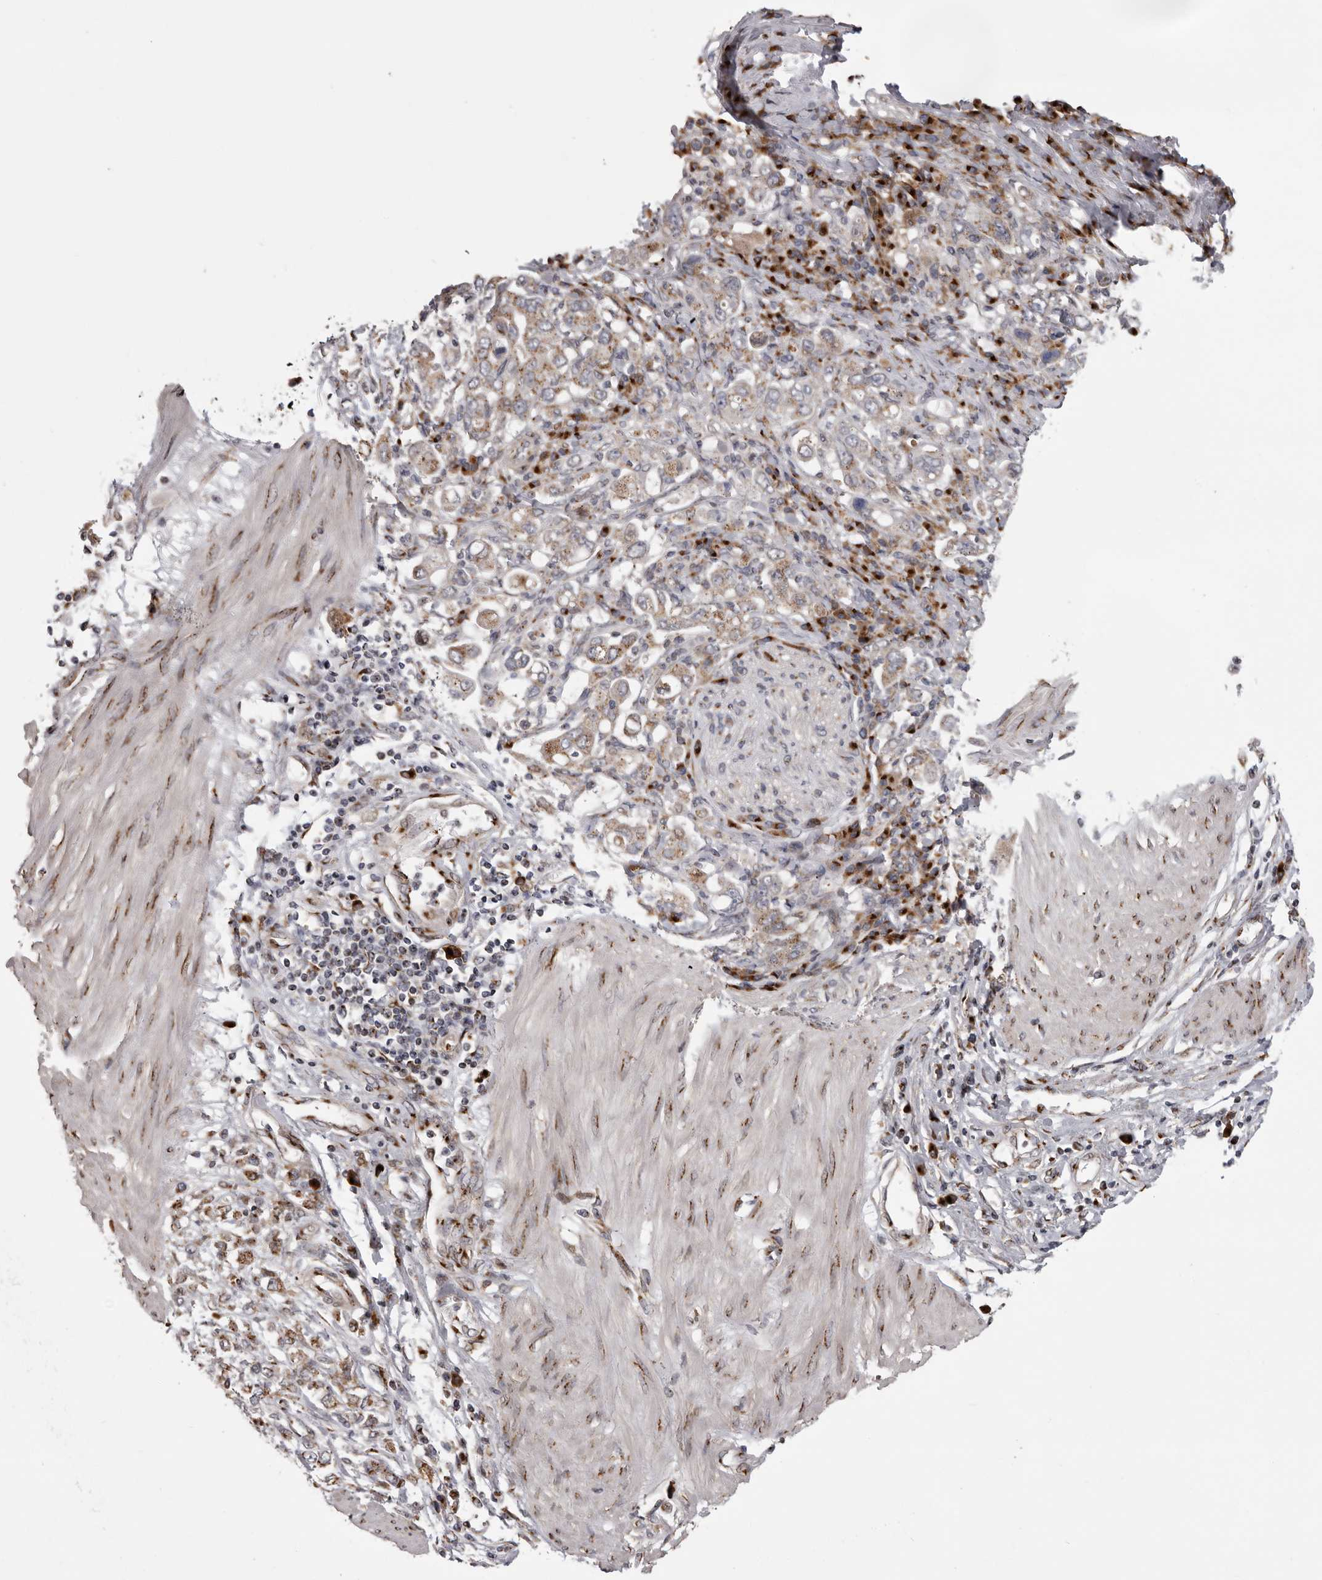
{"staining": {"intensity": "moderate", "quantity": ">75%", "location": "cytoplasmic/membranous"}, "tissue": "stomach cancer", "cell_type": "Tumor cells", "image_type": "cancer", "snomed": [{"axis": "morphology", "description": "Adenocarcinoma, NOS"}, {"axis": "topography", "description": "Stomach"}], "caption": "Adenocarcinoma (stomach) stained with DAB IHC shows medium levels of moderate cytoplasmic/membranous staining in approximately >75% of tumor cells.", "gene": "WDR47", "patient": {"sex": "female", "age": 76}}